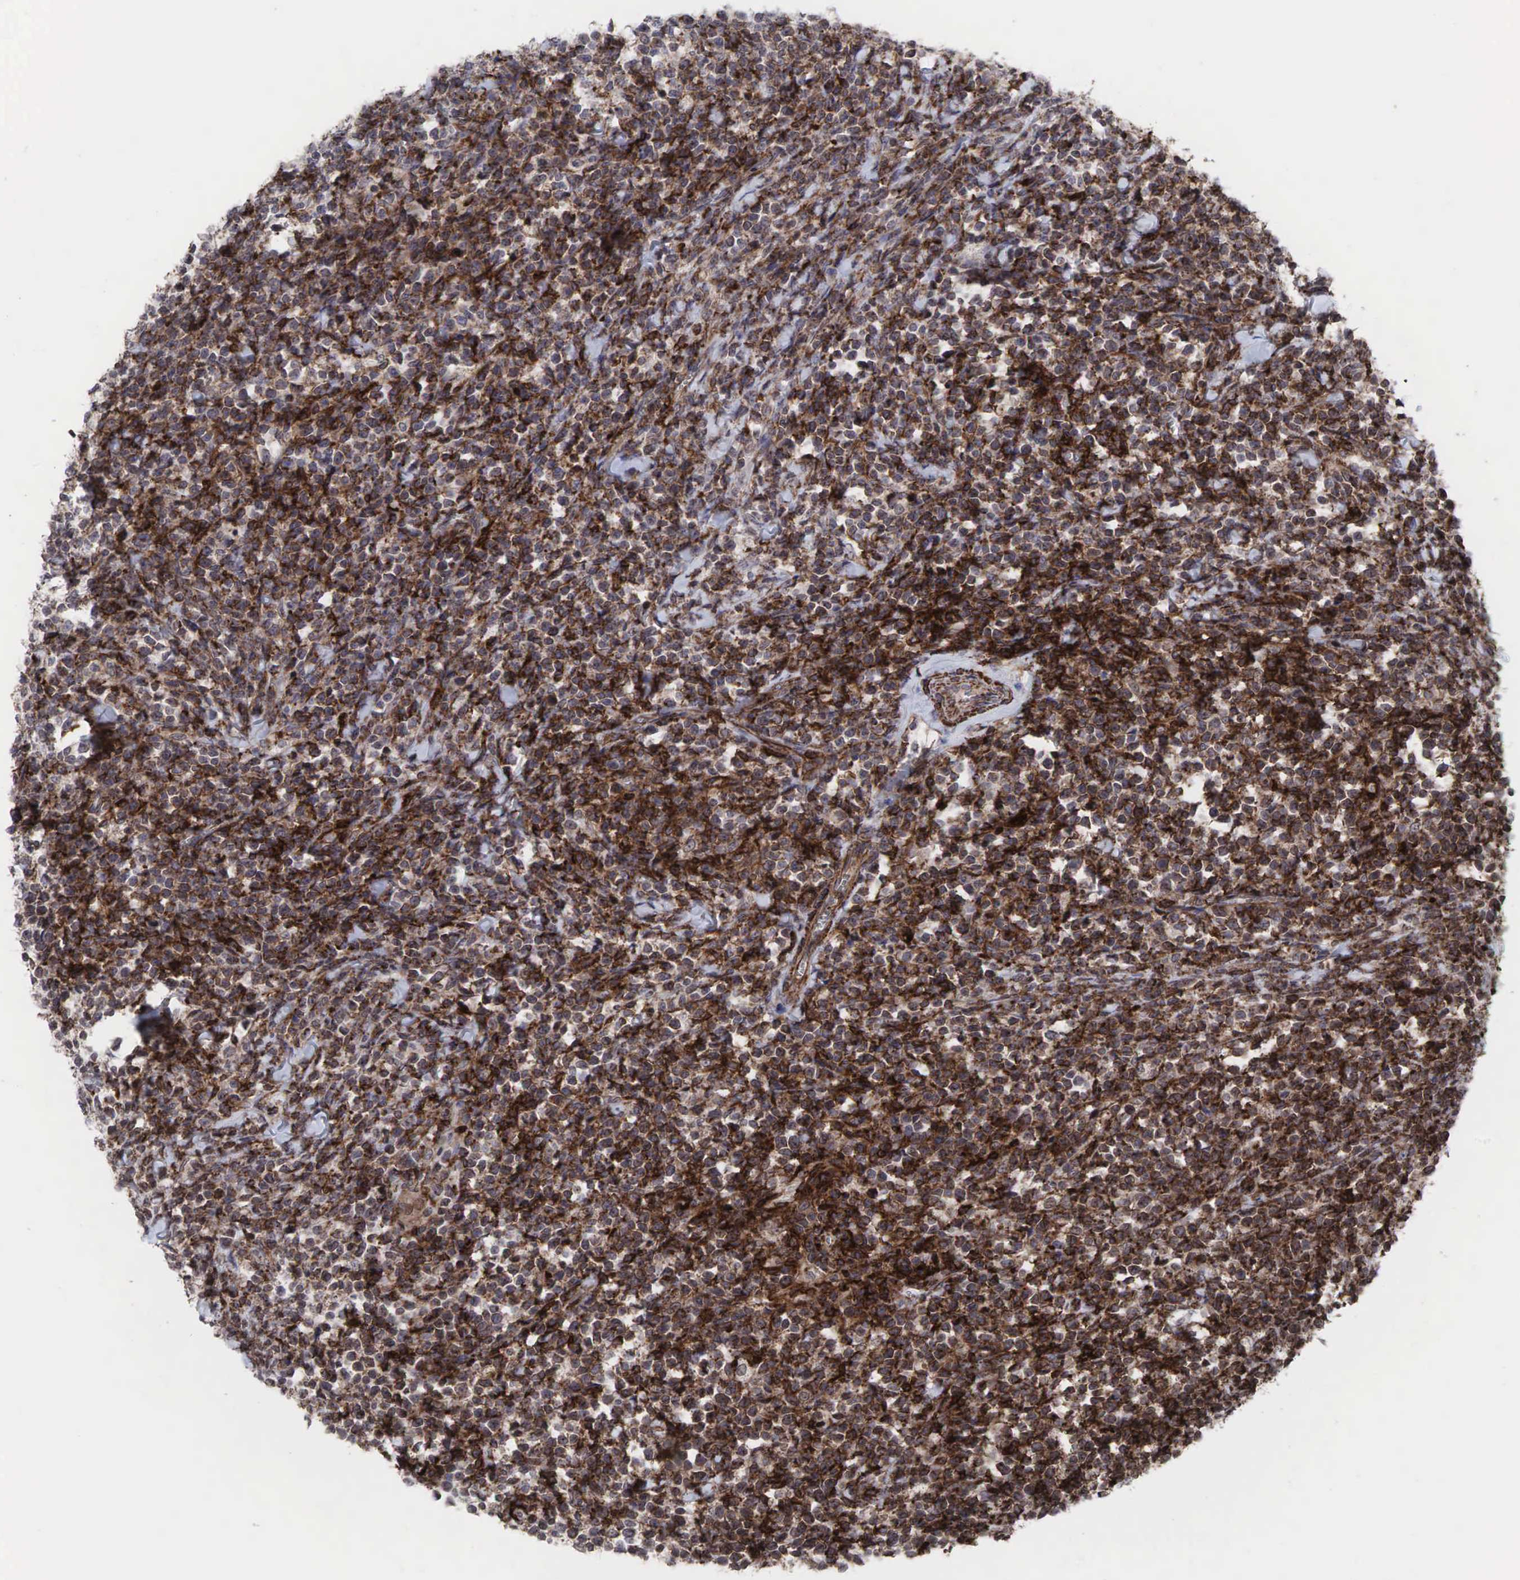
{"staining": {"intensity": "moderate", "quantity": "25%-75%", "location": "cytoplasmic/membranous"}, "tissue": "lymphoma", "cell_type": "Tumor cells", "image_type": "cancer", "snomed": [{"axis": "morphology", "description": "Malignant lymphoma, non-Hodgkin's type, High grade"}, {"axis": "topography", "description": "Small intestine"}, {"axis": "topography", "description": "Colon"}], "caption": "Immunohistochemistry of lymphoma shows medium levels of moderate cytoplasmic/membranous expression in about 25%-75% of tumor cells.", "gene": "GPRASP1", "patient": {"sex": "male", "age": 8}}